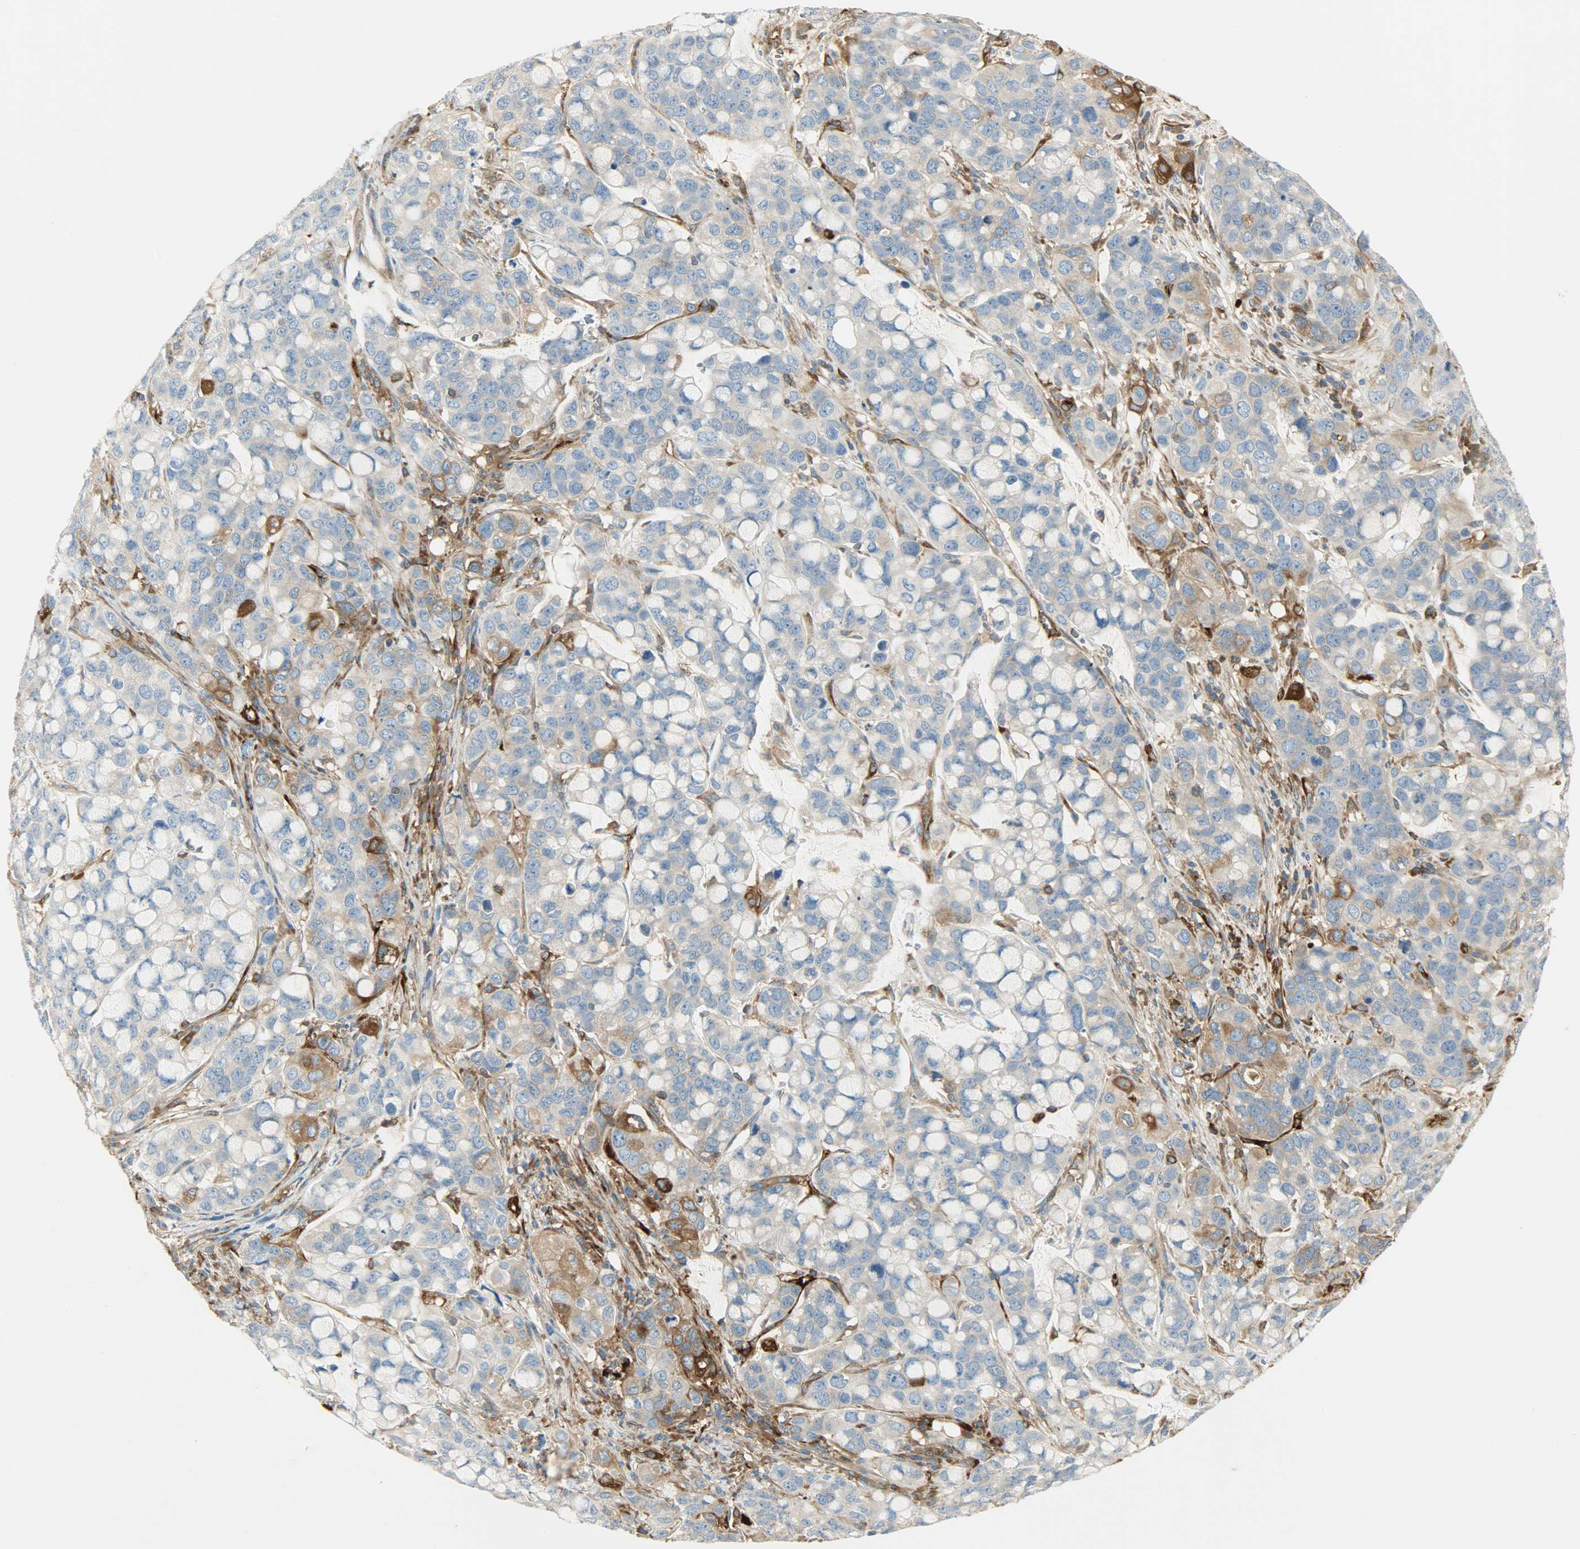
{"staining": {"intensity": "moderate", "quantity": ">75%", "location": "cytoplasmic/membranous"}, "tissue": "stomach cancer", "cell_type": "Tumor cells", "image_type": "cancer", "snomed": [{"axis": "morphology", "description": "Adenocarcinoma, NOS"}, {"axis": "topography", "description": "Stomach, lower"}], "caption": "Stomach cancer (adenocarcinoma) stained with DAB IHC demonstrates medium levels of moderate cytoplasmic/membranous positivity in about >75% of tumor cells.", "gene": "WARS1", "patient": {"sex": "male", "age": 84}}